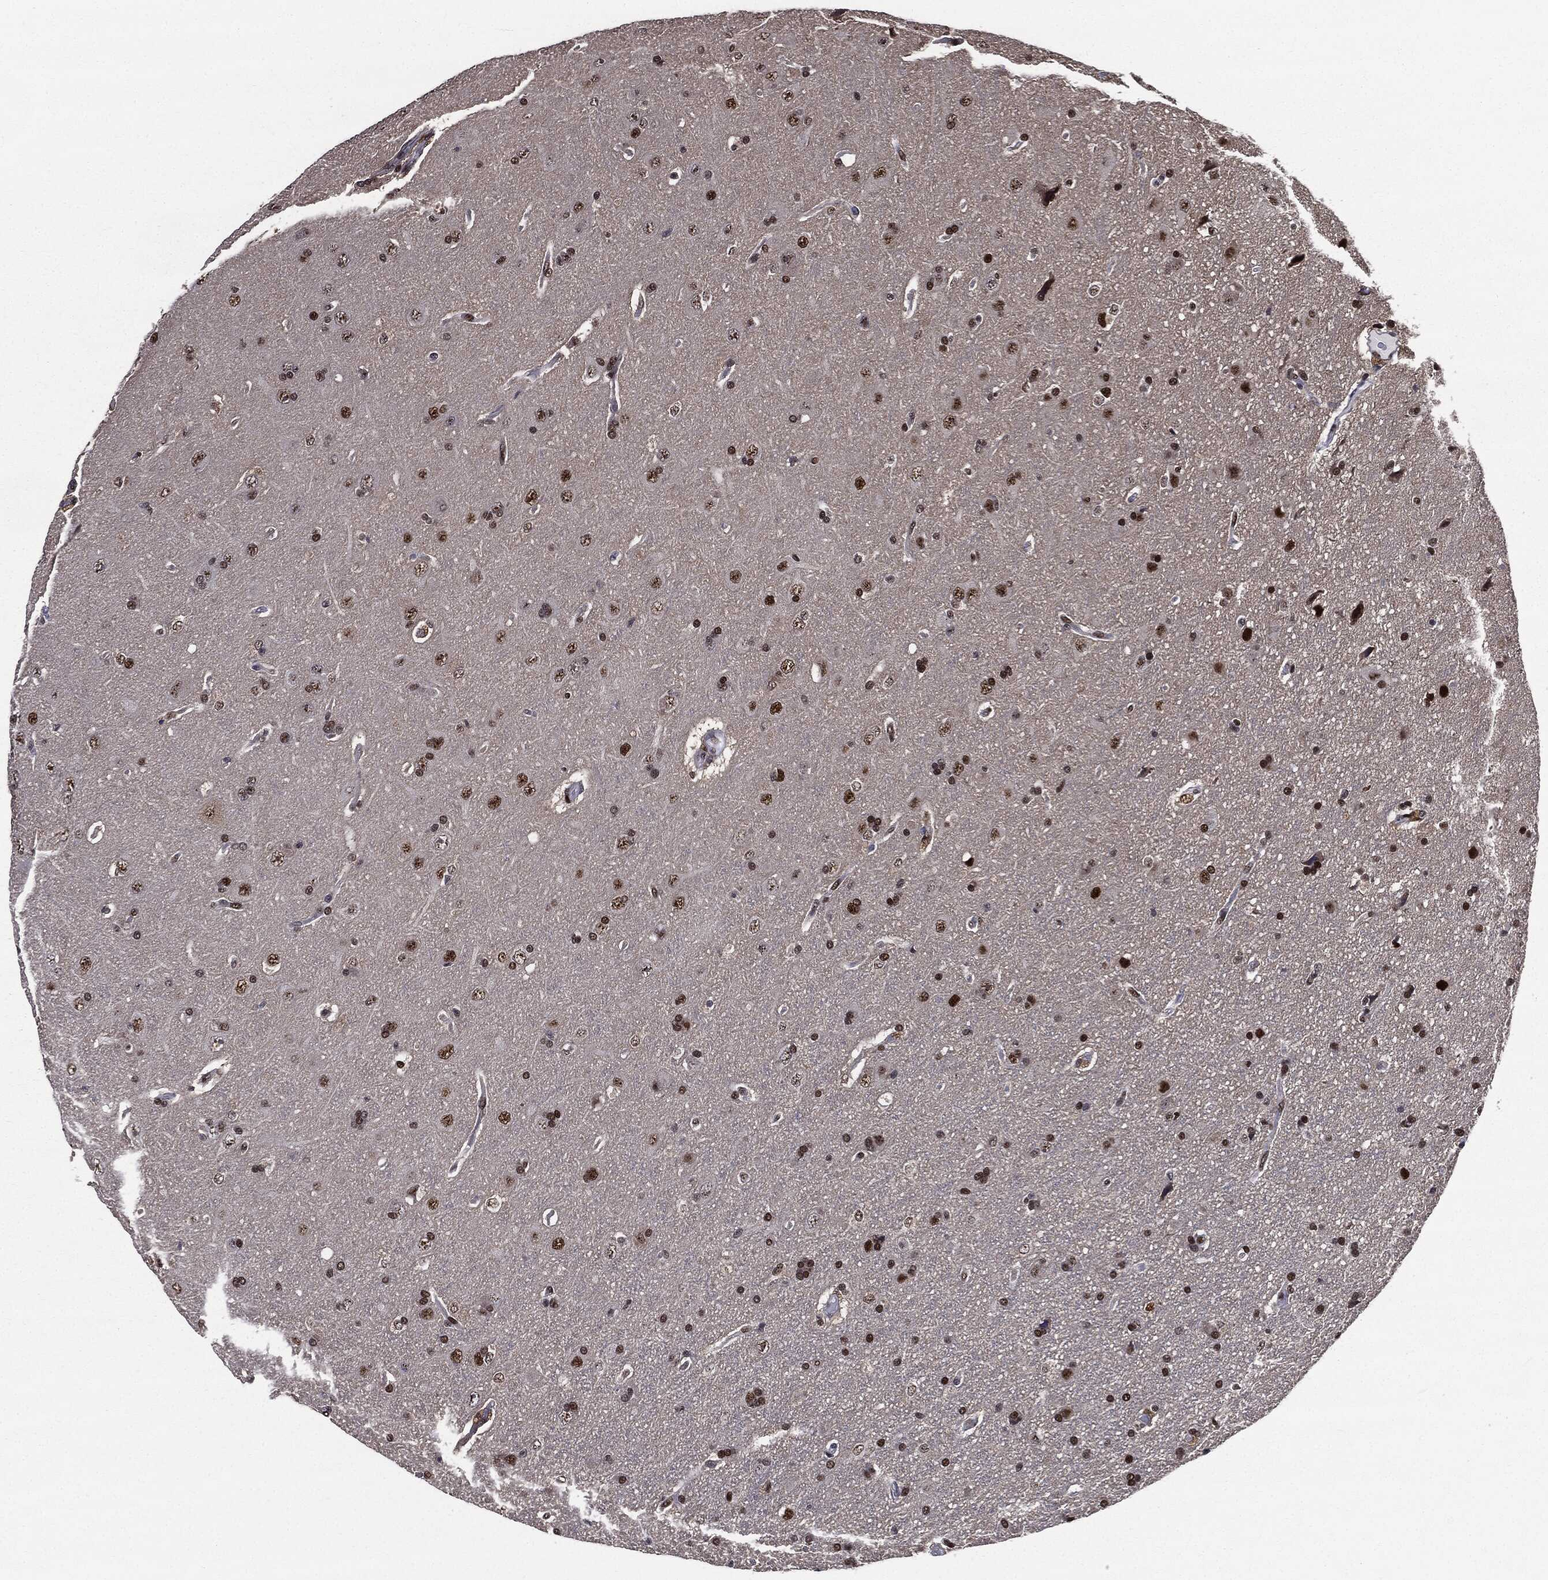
{"staining": {"intensity": "strong", "quantity": "25%-75%", "location": "nuclear"}, "tissue": "glioma", "cell_type": "Tumor cells", "image_type": "cancer", "snomed": [{"axis": "morphology", "description": "Glioma, malignant, NOS"}, {"axis": "topography", "description": "Cerebral cortex"}], "caption": "Strong nuclear expression is present in about 25%-75% of tumor cells in malignant glioma.", "gene": "JUN", "patient": {"sex": "male", "age": 58}}